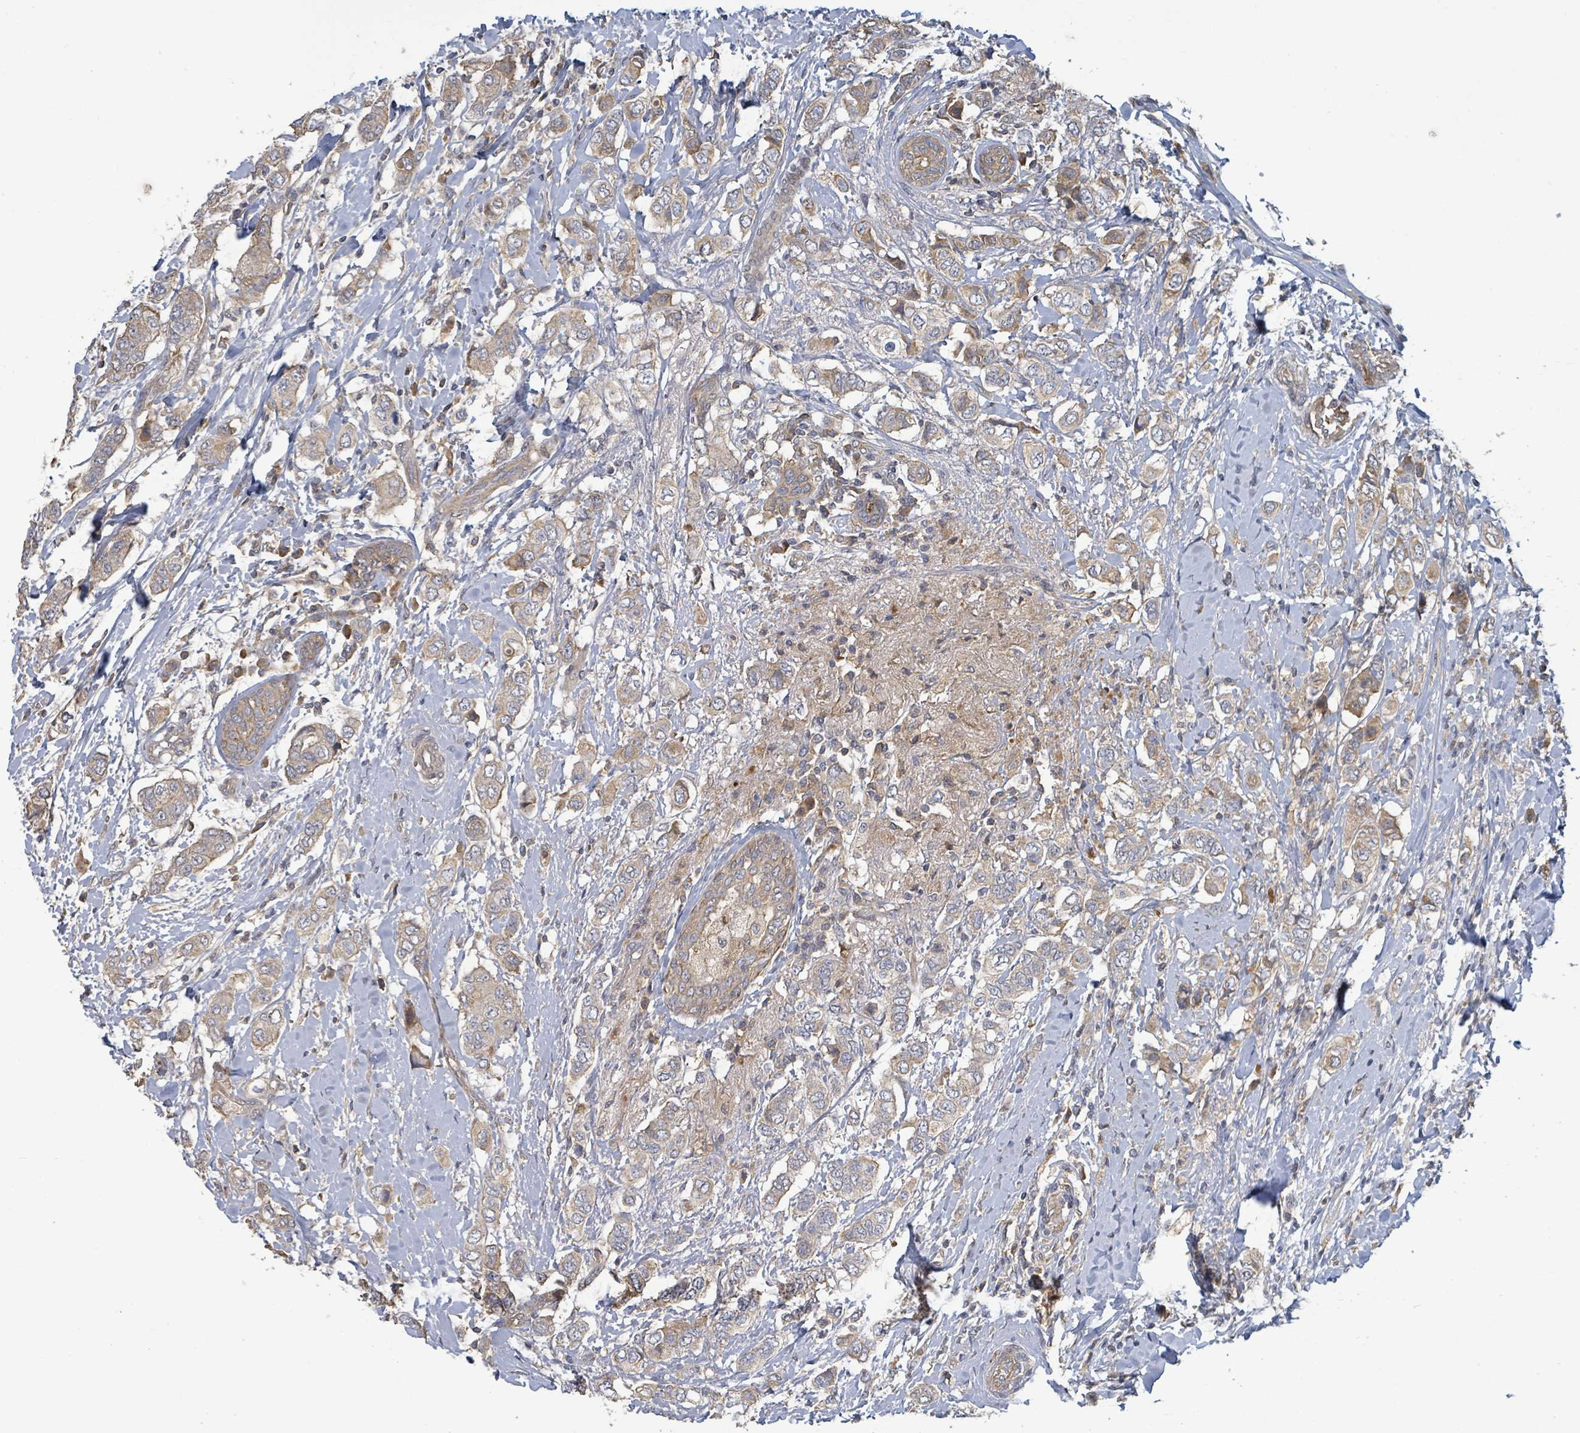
{"staining": {"intensity": "weak", "quantity": ">75%", "location": "cytoplasmic/membranous"}, "tissue": "breast cancer", "cell_type": "Tumor cells", "image_type": "cancer", "snomed": [{"axis": "morphology", "description": "Lobular carcinoma"}, {"axis": "topography", "description": "Breast"}], "caption": "An image showing weak cytoplasmic/membranous staining in approximately >75% of tumor cells in breast cancer (lobular carcinoma), as visualized by brown immunohistochemical staining.", "gene": "STARD4", "patient": {"sex": "female", "age": 51}}